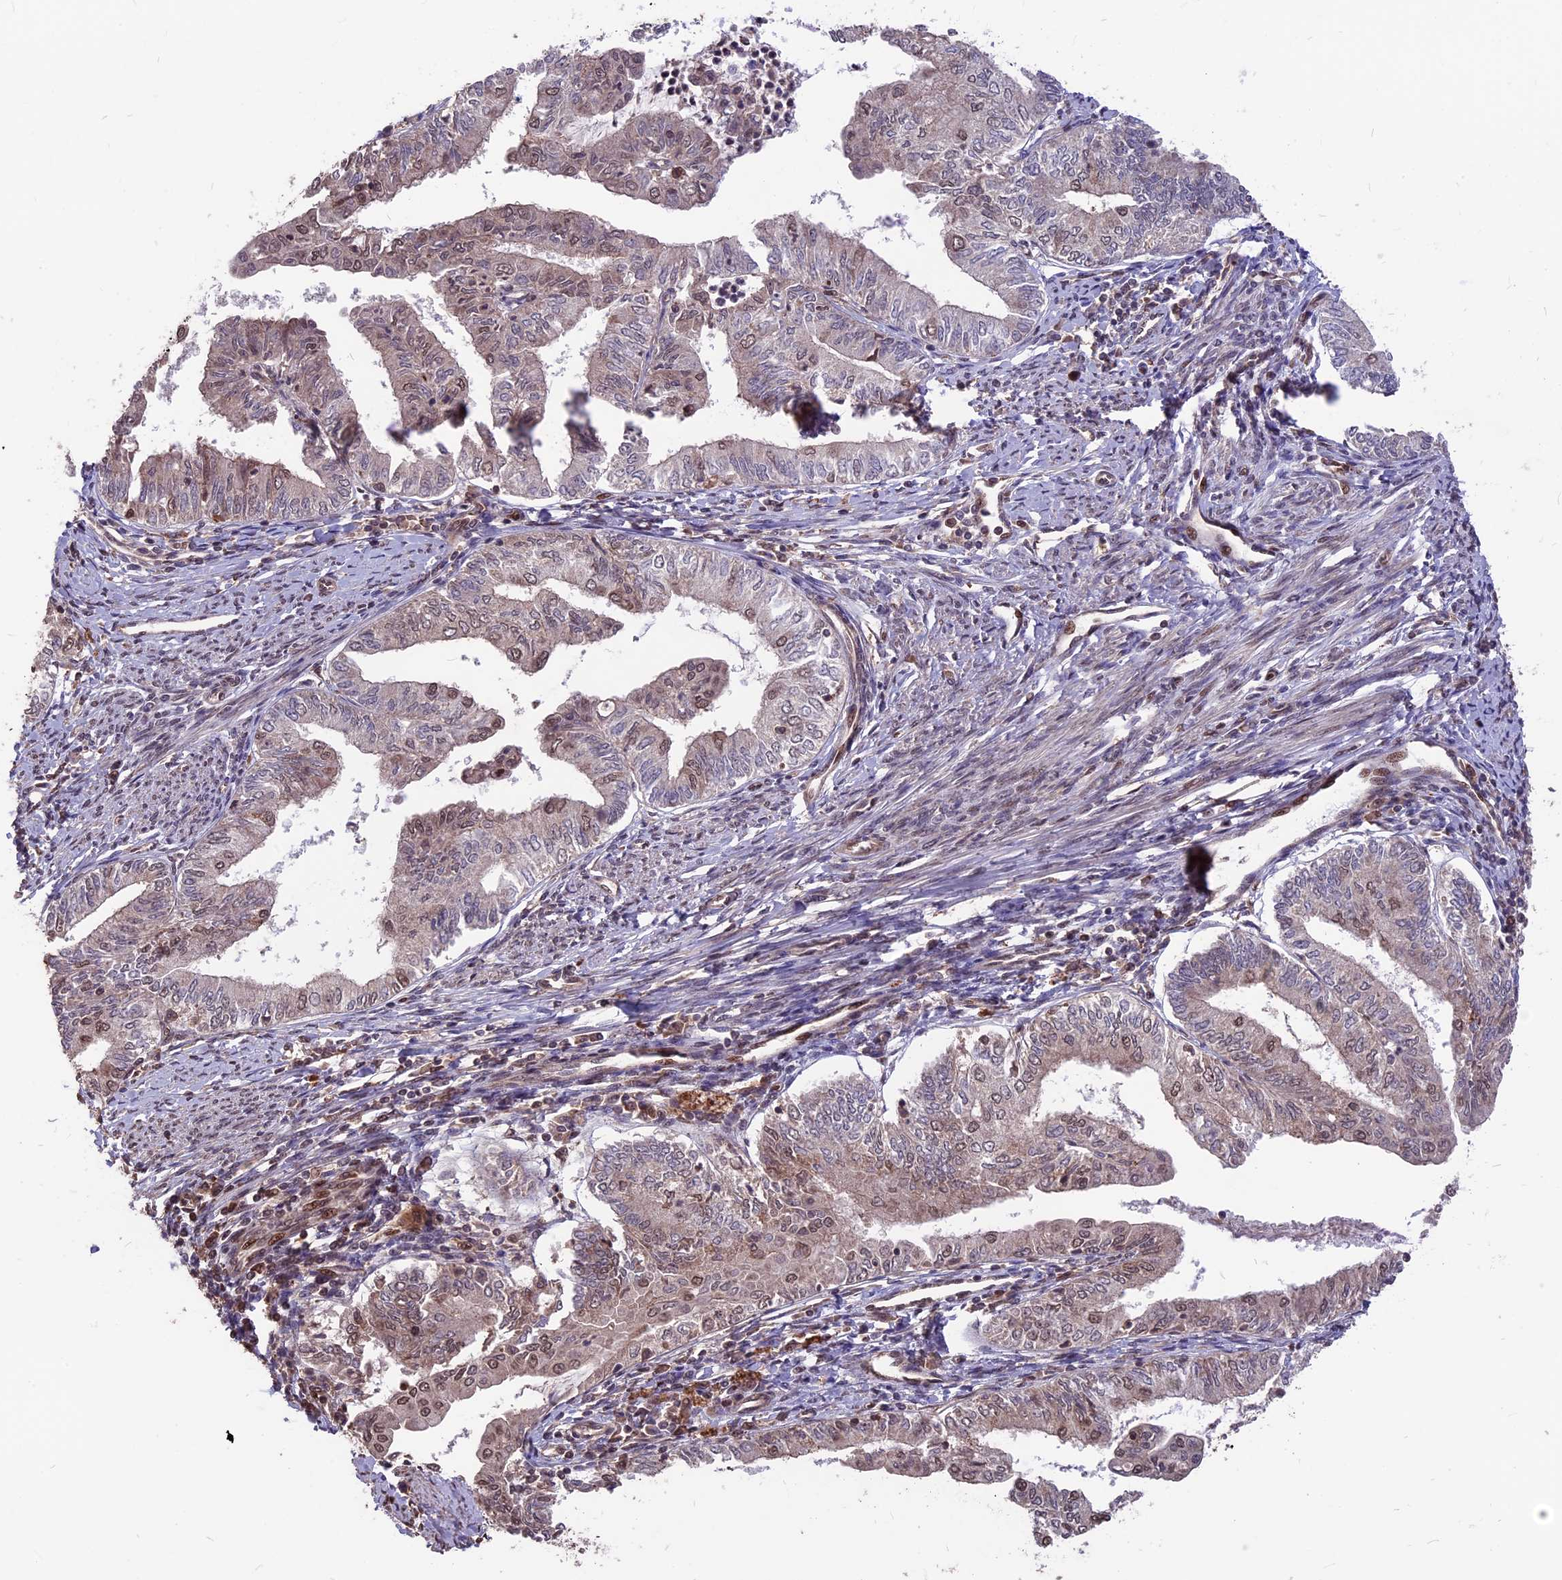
{"staining": {"intensity": "moderate", "quantity": "<25%", "location": "nuclear"}, "tissue": "endometrial cancer", "cell_type": "Tumor cells", "image_type": "cancer", "snomed": [{"axis": "morphology", "description": "Adenocarcinoma, NOS"}, {"axis": "topography", "description": "Endometrium"}], "caption": "Protein staining by immunohistochemistry (IHC) demonstrates moderate nuclear staining in about <25% of tumor cells in adenocarcinoma (endometrial).", "gene": "ZNF598", "patient": {"sex": "female", "age": 66}}